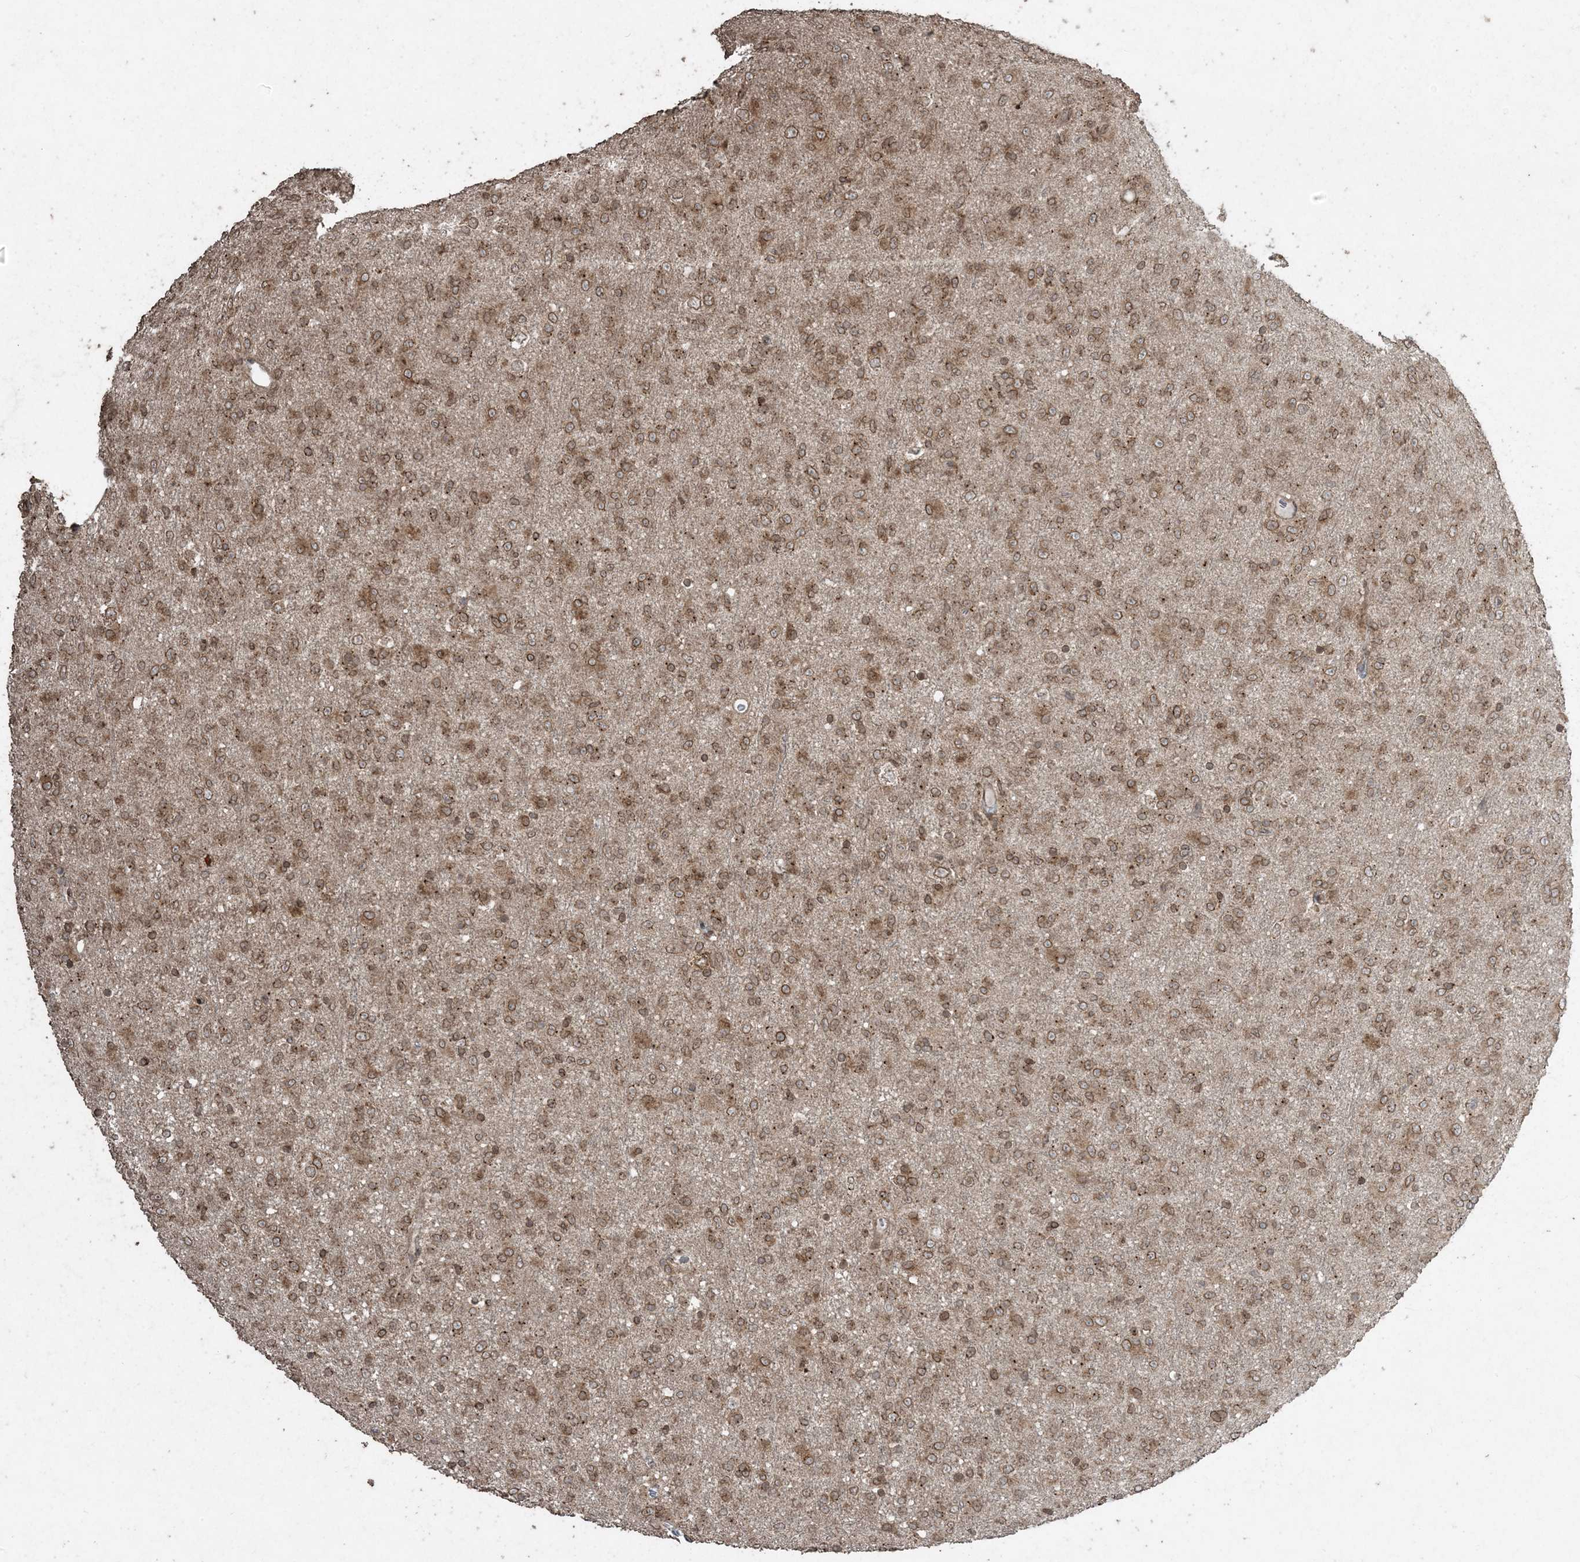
{"staining": {"intensity": "moderate", "quantity": ">75%", "location": "cytoplasmic/membranous,nuclear"}, "tissue": "glioma", "cell_type": "Tumor cells", "image_type": "cancer", "snomed": [{"axis": "morphology", "description": "Glioma, malignant, Low grade"}, {"axis": "topography", "description": "Brain"}], "caption": "Immunohistochemistry (IHC) staining of glioma, which demonstrates medium levels of moderate cytoplasmic/membranous and nuclear staining in approximately >75% of tumor cells indicating moderate cytoplasmic/membranous and nuclear protein positivity. The staining was performed using DAB (3,3'-diaminobenzidine) (brown) for protein detection and nuclei were counterstained in hematoxylin (blue).", "gene": "DDX19B", "patient": {"sex": "male", "age": 65}}